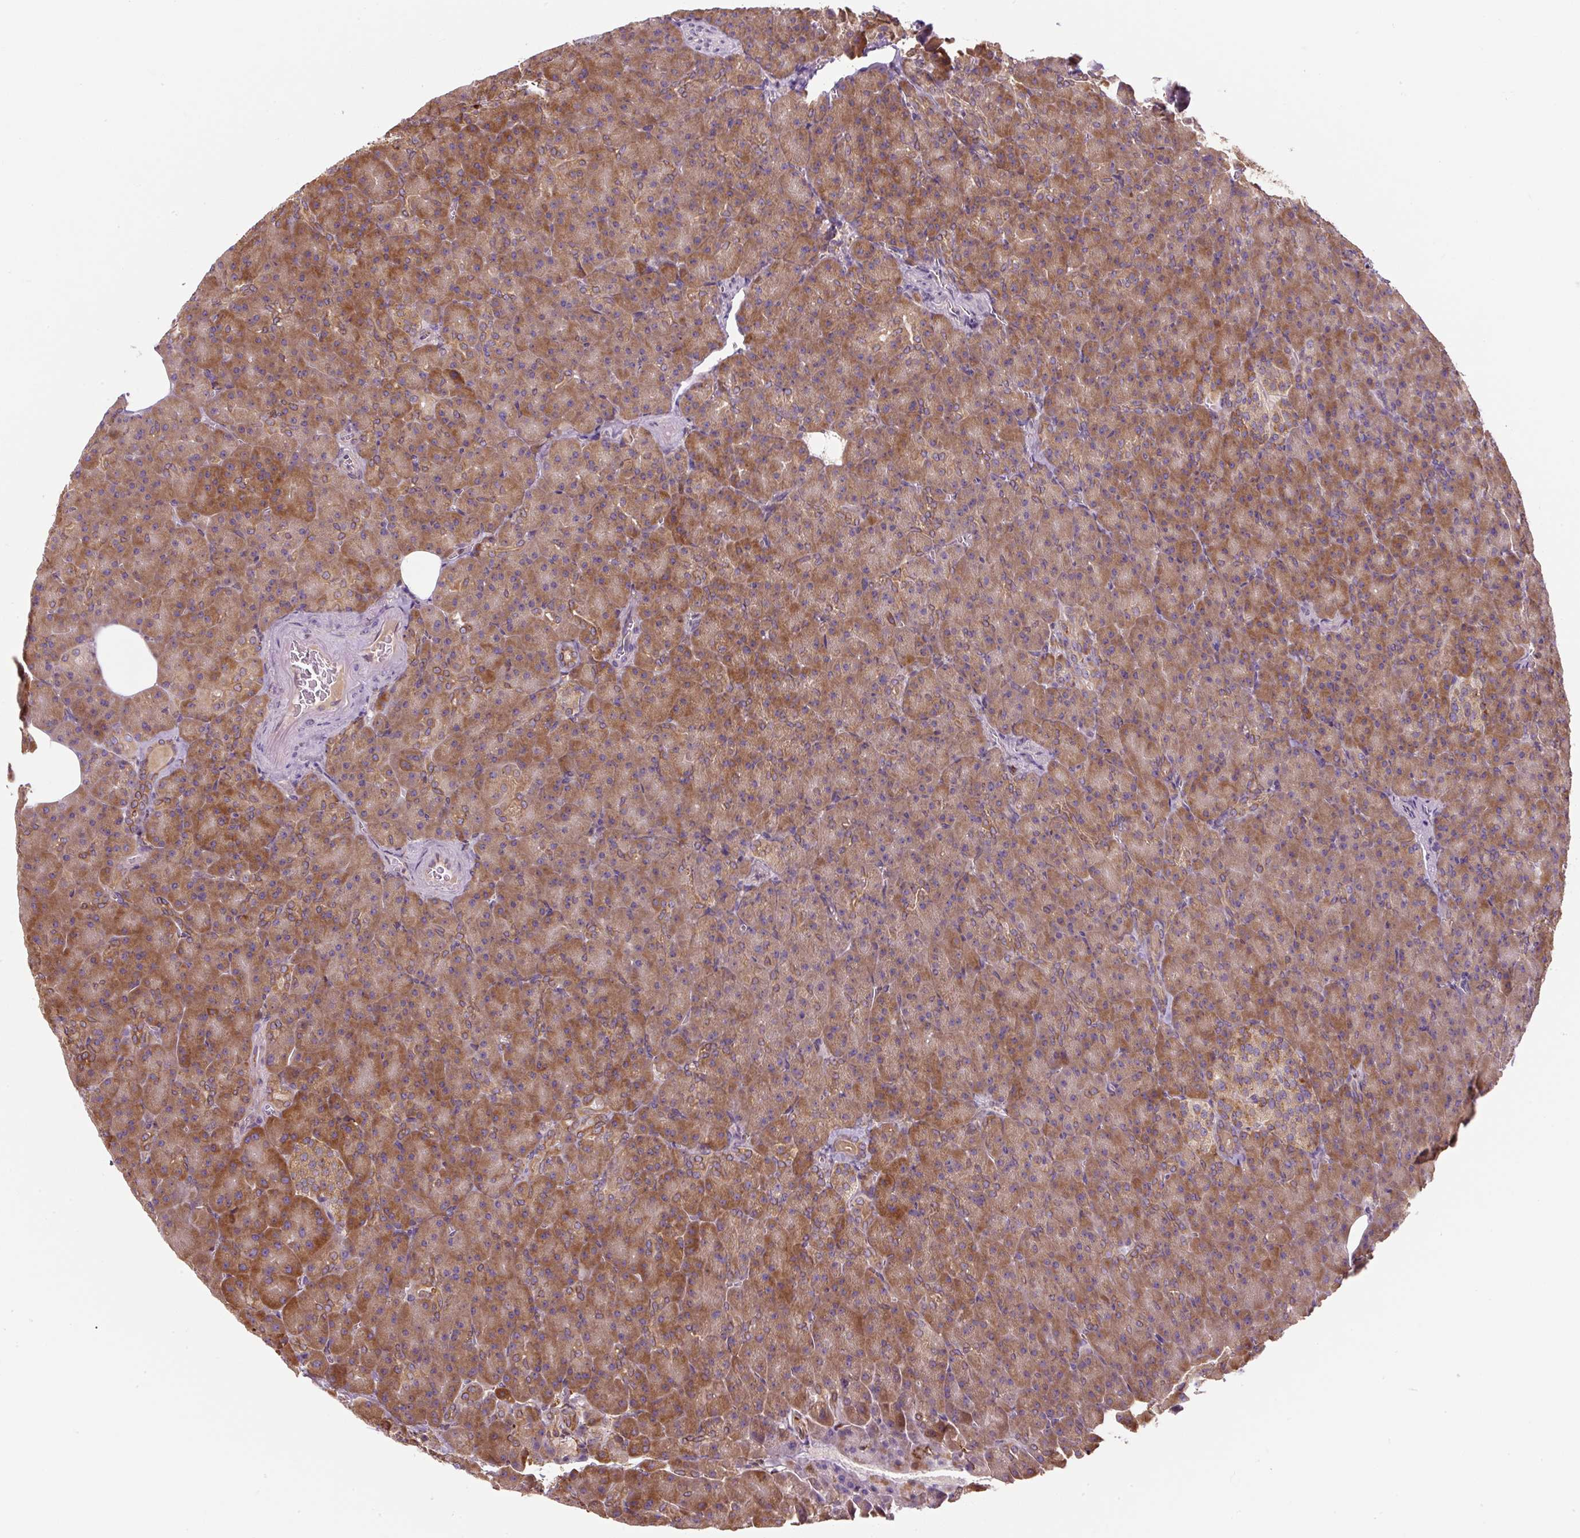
{"staining": {"intensity": "moderate", "quantity": ">75%", "location": "cytoplasmic/membranous"}, "tissue": "pancreas", "cell_type": "Exocrine glandular cells", "image_type": "normal", "snomed": [{"axis": "morphology", "description": "Normal tissue, NOS"}, {"axis": "topography", "description": "Pancreas"}], "caption": "IHC (DAB) staining of benign human pancreas reveals moderate cytoplasmic/membranous protein expression in about >75% of exocrine glandular cells. (IHC, brightfield microscopy, high magnification).", "gene": "PRKCSH", "patient": {"sex": "female", "age": 74}}